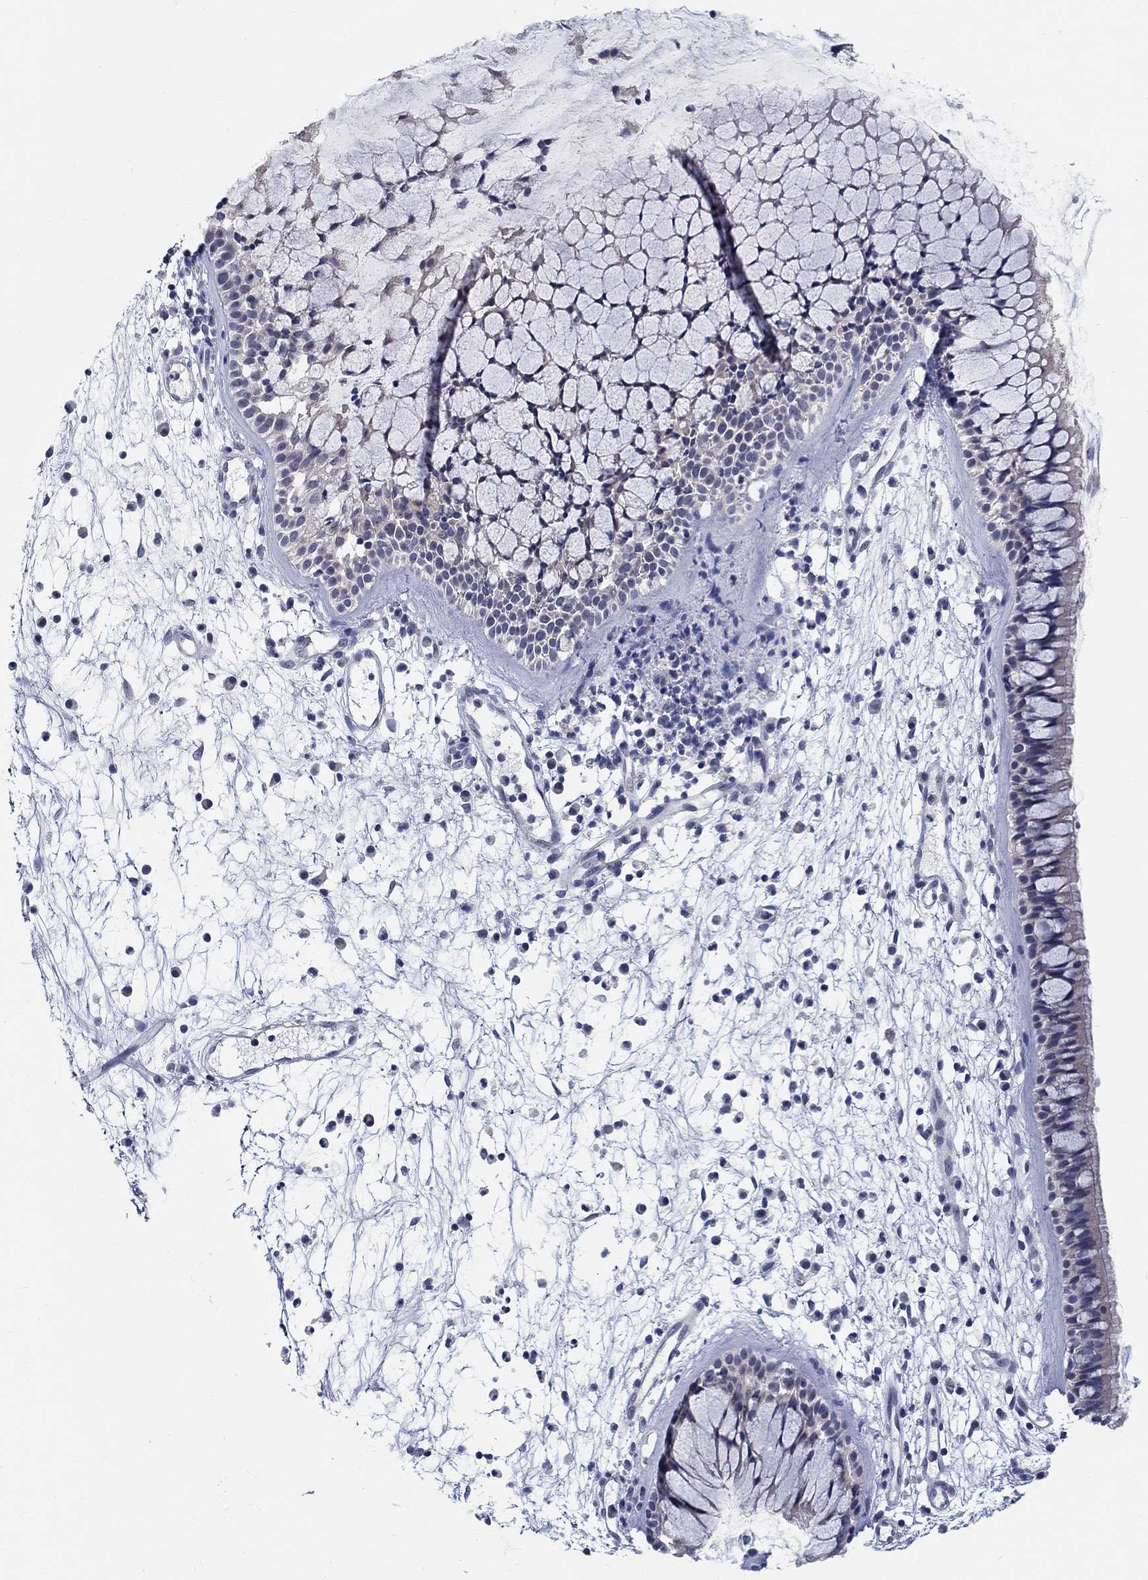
{"staining": {"intensity": "negative", "quantity": "none", "location": "none"}, "tissue": "nasopharynx", "cell_type": "Respiratory epithelial cells", "image_type": "normal", "snomed": [{"axis": "morphology", "description": "Normal tissue, NOS"}, {"axis": "topography", "description": "Nasopharynx"}], "caption": "The immunohistochemistry photomicrograph has no significant positivity in respiratory epithelial cells of nasopharynx. (Stains: DAB immunohistochemistry with hematoxylin counter stain, Microscopy: brightfield microscopy at high magnification).", "gene": "SMIM18", "patient": {"sex": "male", "age": 77}}